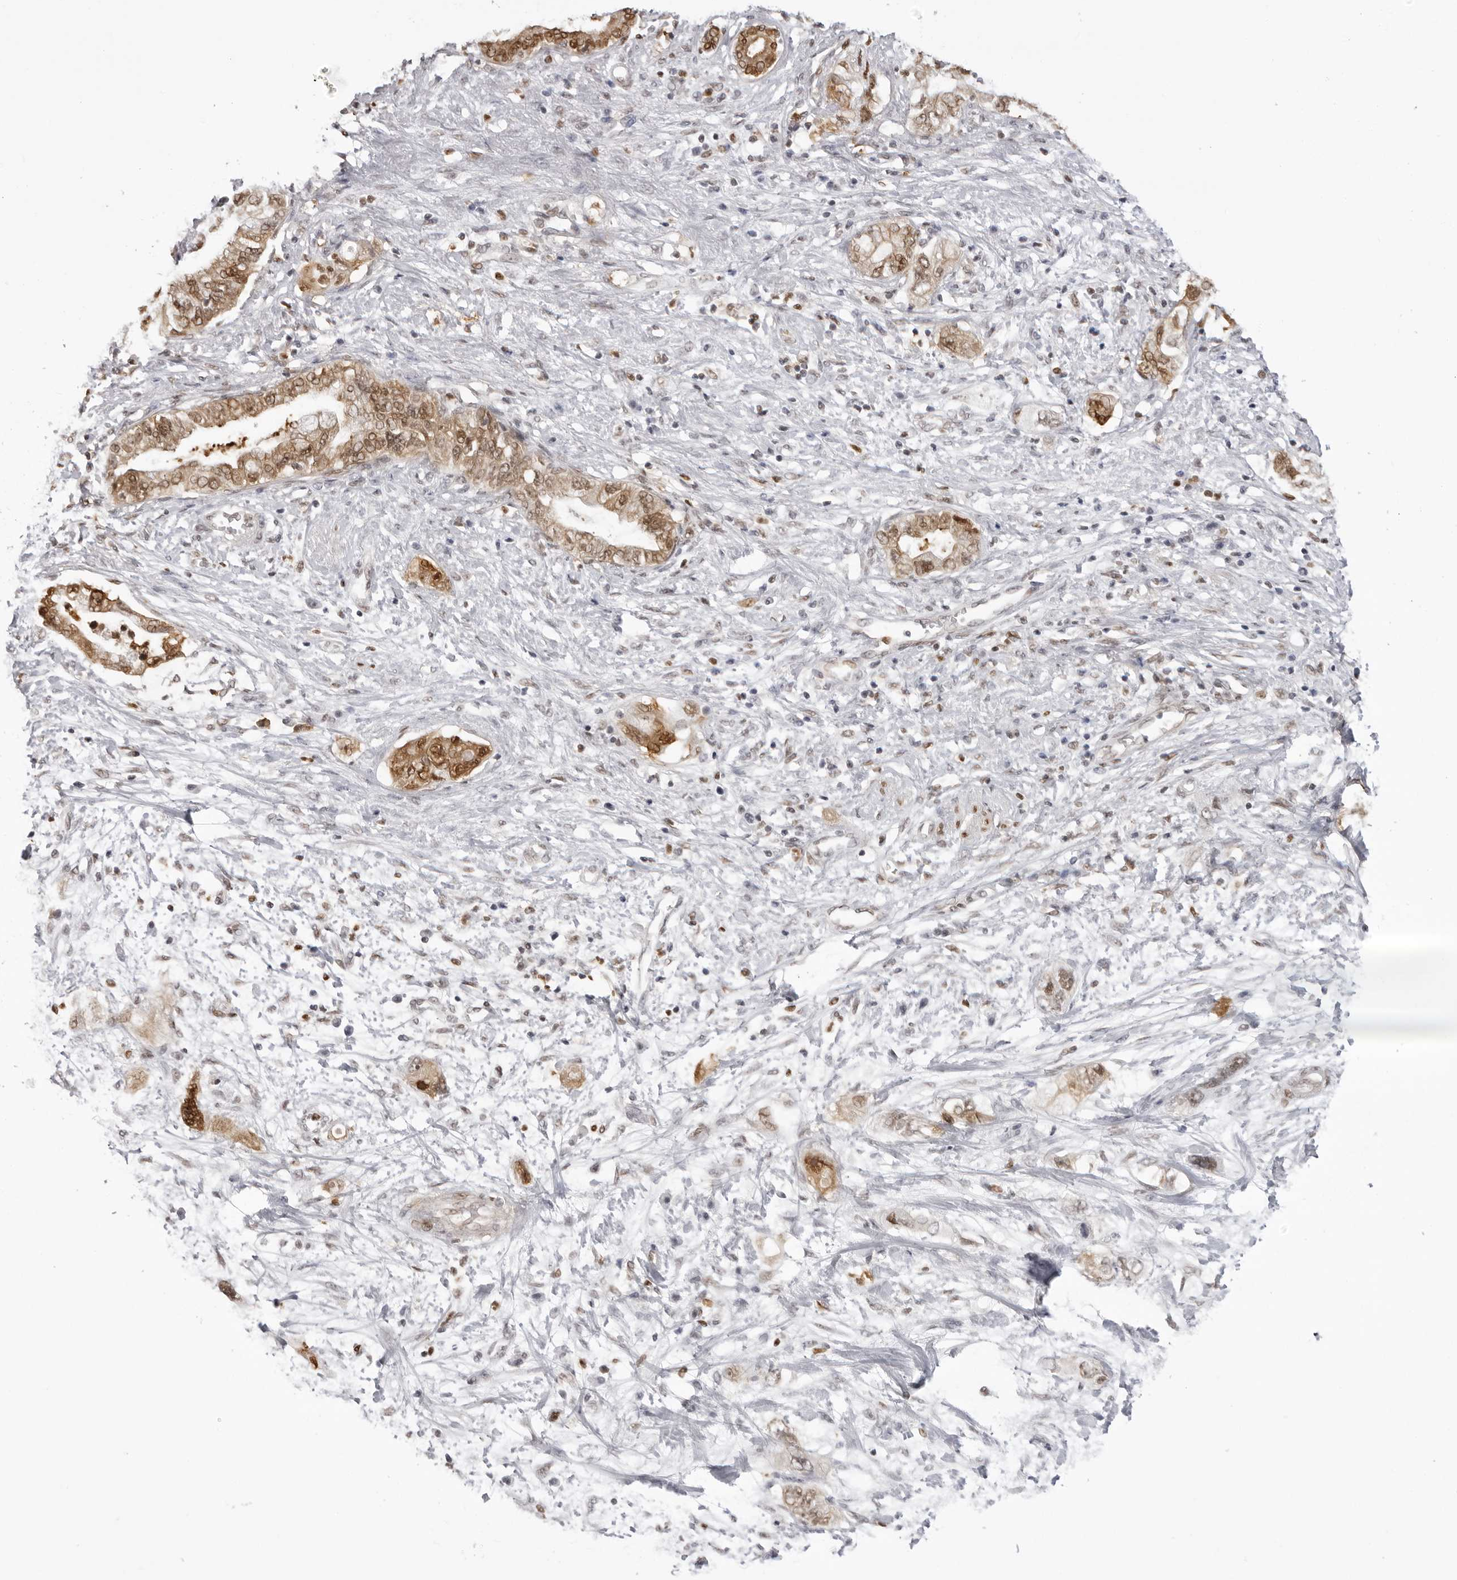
{"staining": {"intensity": "moderate", "quantity": ">75%", "location": "cytoplasmic/membranous,nuclear"}, "tissue": "pancreatic cancer", "cell_type": "Tumor cells", "image_type": "cancer", "snomed": [{"axis": "morphology", "description": "Adenocarcinoma, NOS"}, {"axis": "topography", "description": "Pancreas"}], "caption": "Protein staining reveals moderate cytoplasmic/membranous and nuclear expression in approximately >75% of tumor cells in adenocarcinoma (pancreatic).", "gene": "HSPA4", "patient": {"sex": "female", "age": 73}}